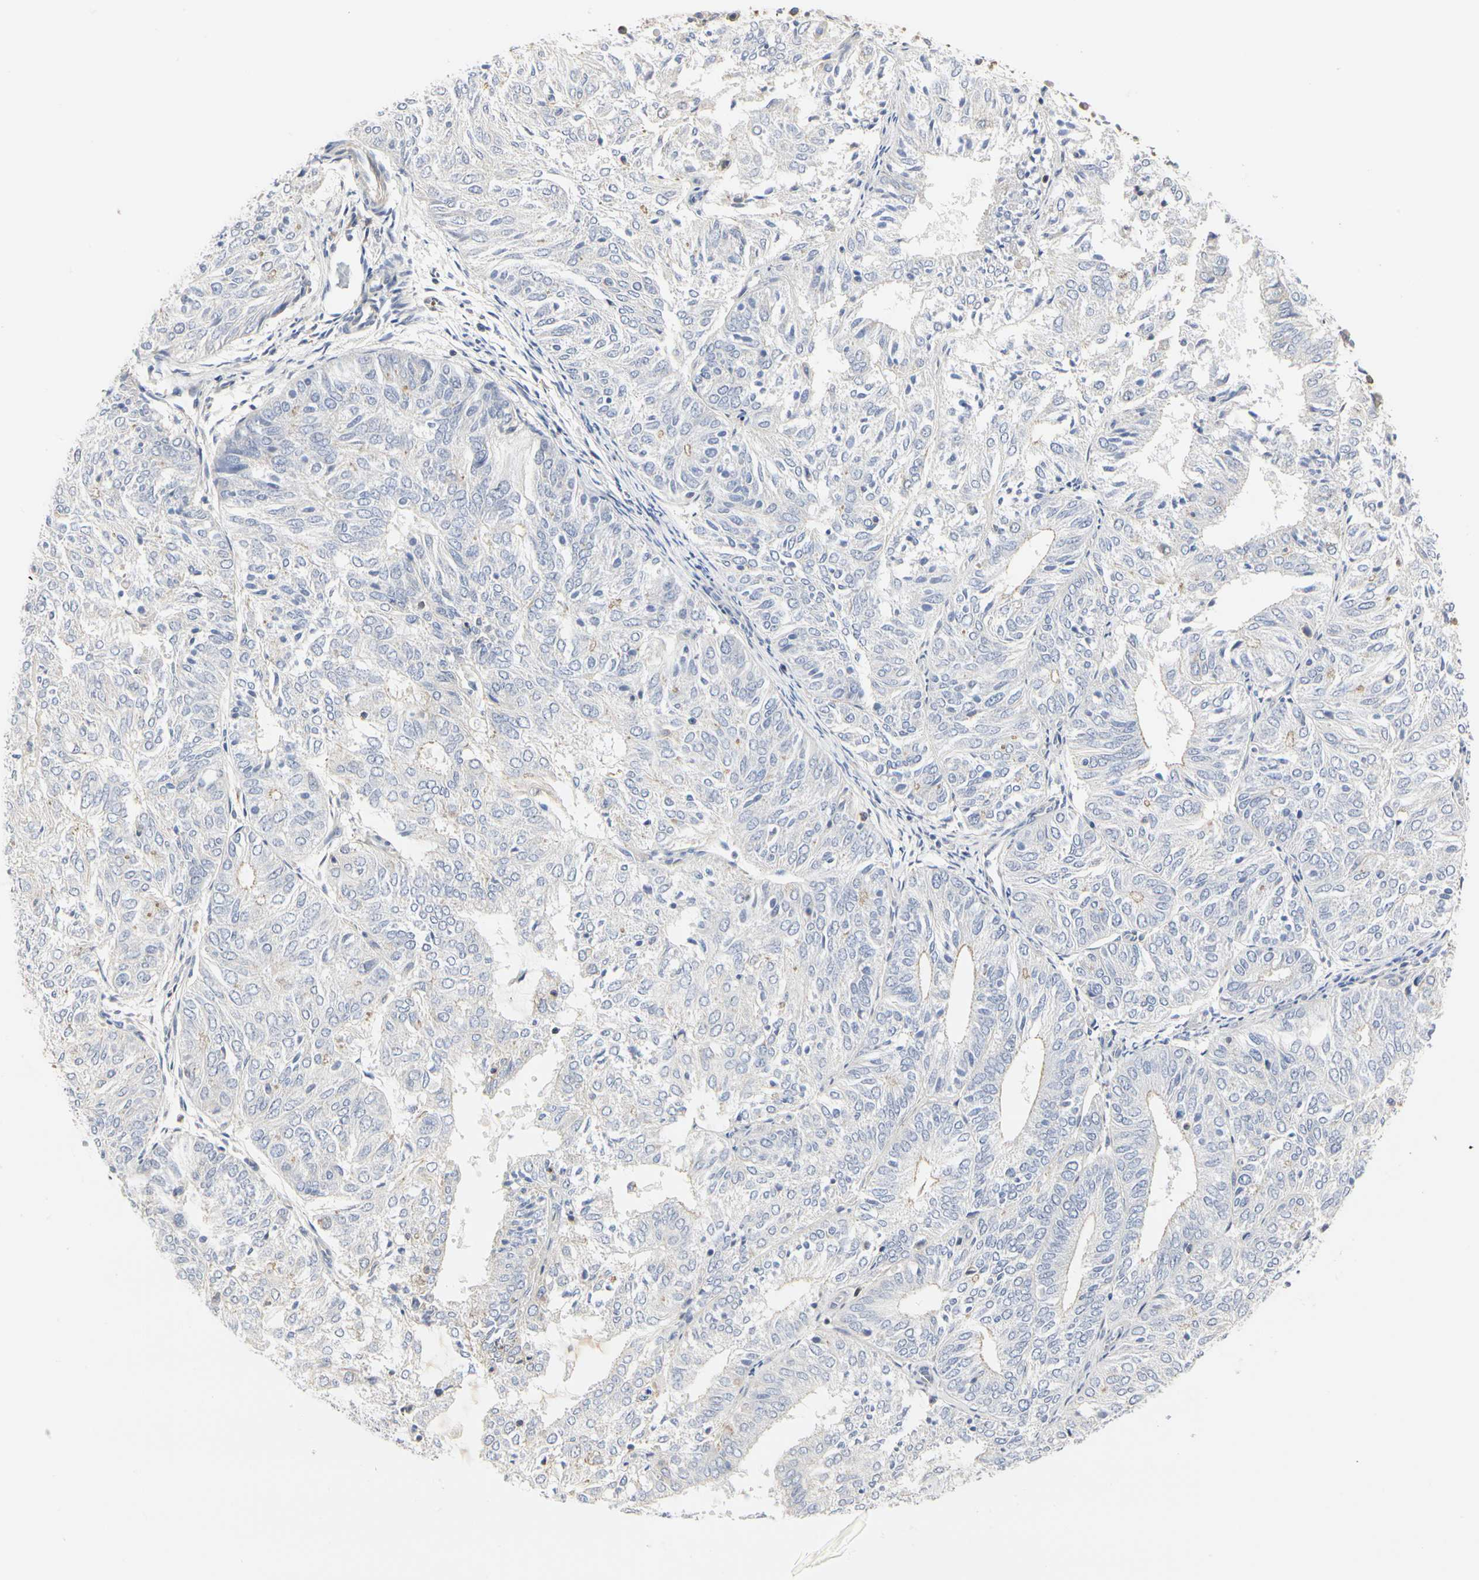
{"staining": {"intensity": "negative", "quantity": "none", "location": "none"}, "tissue": "endometrial cancer", "cell_type": "Tumor cells", "image_type": "cancer", "snomed": [{"axis": "morphology", "description": "Adenocarcinoma, NOS"}, {"axis": "topography", "description": "Uterus"}], "caption": "Immunohistochemistry (IHC) photomicrograph of neoplastic tissue: human endometrial cancer (adenocarcinoma) stained with DAB (3,3'-diaminobenzidine) reveals no significant protein positivity in tumor cells.", "gene": "SHANK2", "patient": {"sex": "female", "age": 60}}